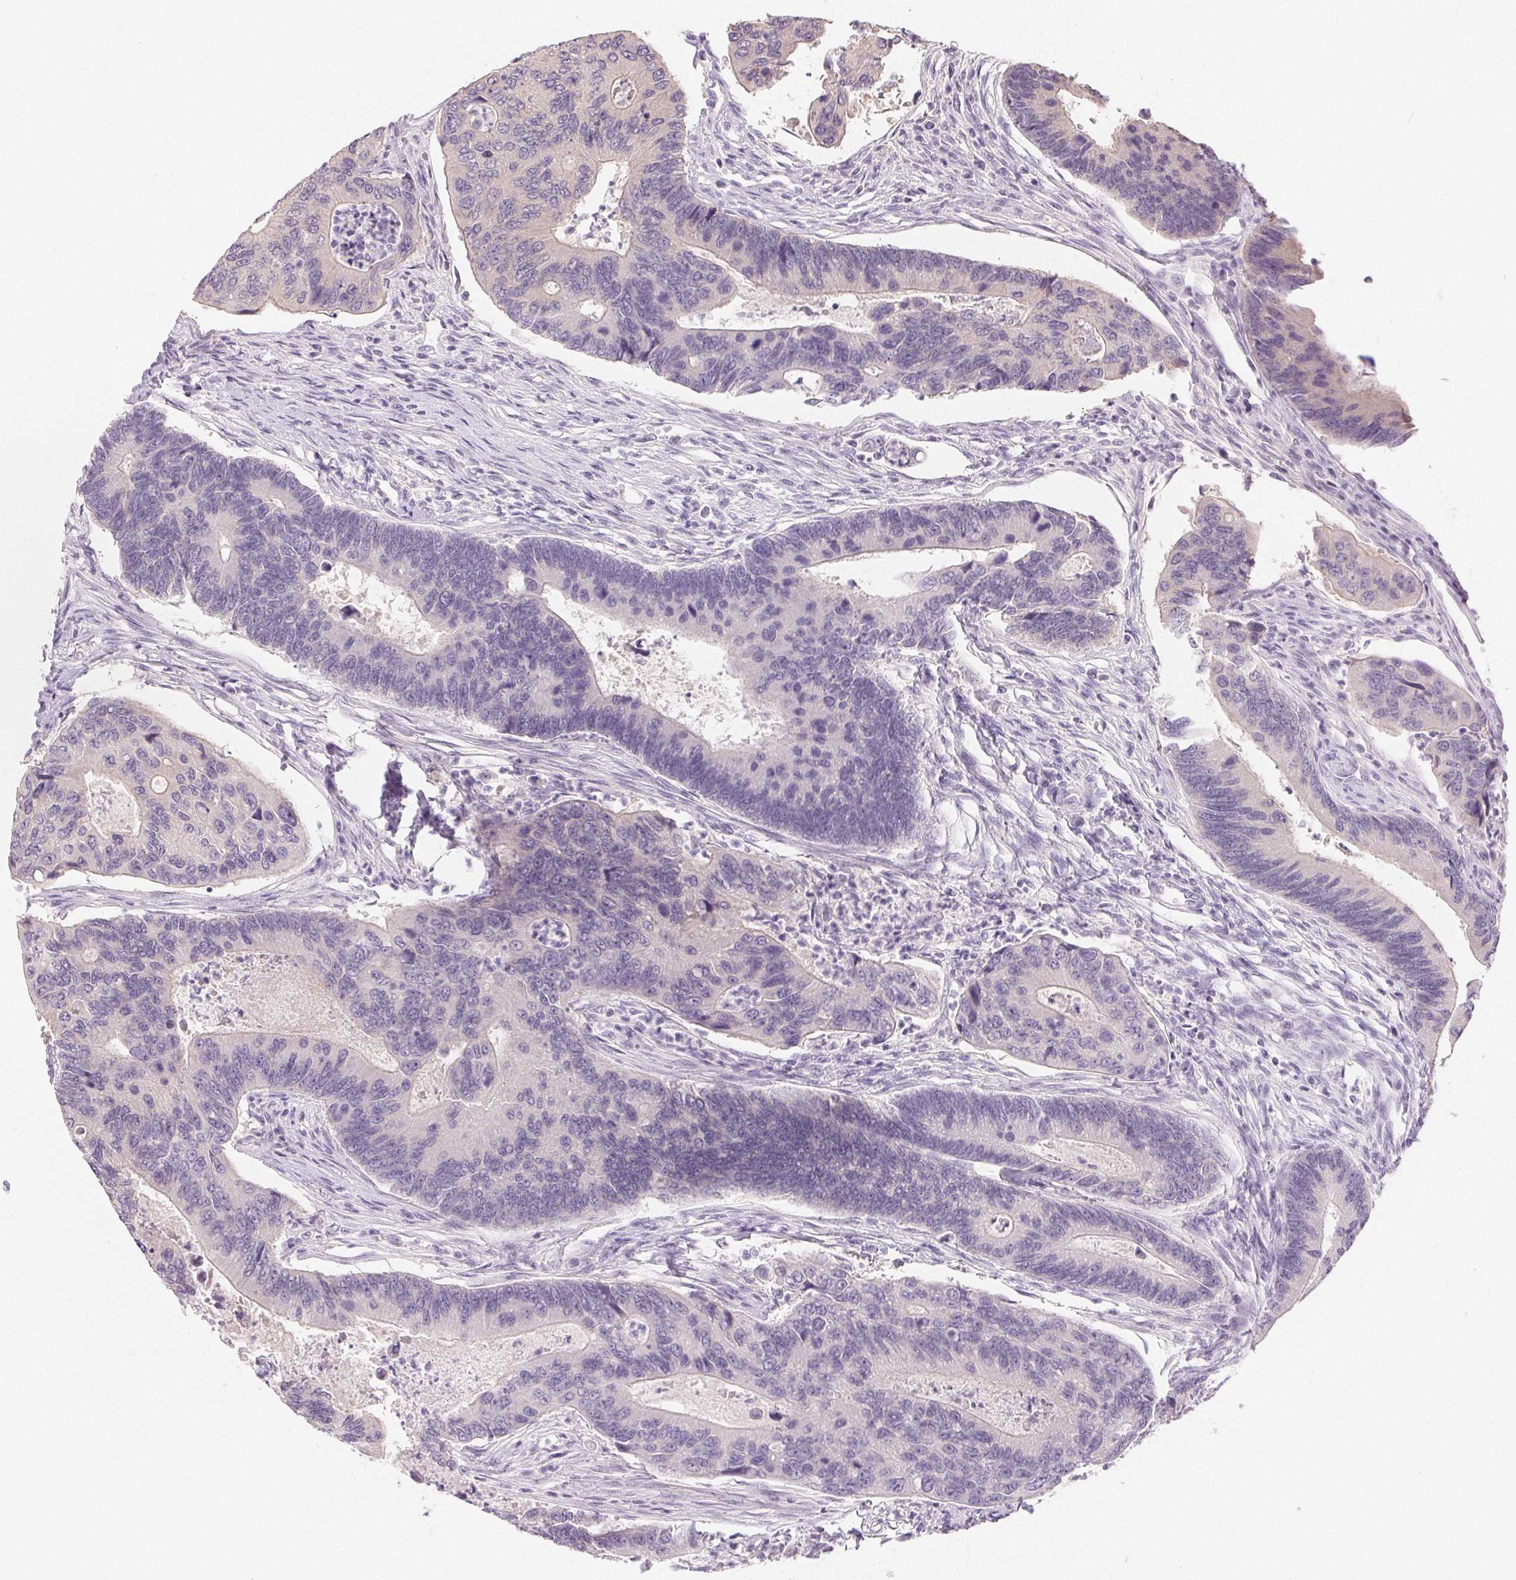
{"staining": {"intensity": "weak", "quantity": "<25%", "location": "cytoplasmic/membranous"}, "tissue": "colorectal cancer", "cell_type": "Tumor cells", "image_type": "cancer", "snomed": [{"axis": "morphology", "description": "Adenocarcinoma, NOS"}, {"axis": "topography", "description": "Colon"}], "caption": "This is an immunohistochemistry (IHC) micrograph of adenocarcinoma (colorectal). There is no expression in tumor cells.", "gene": "SFTPD", "patient": {"sex": "female", "age": 67}}